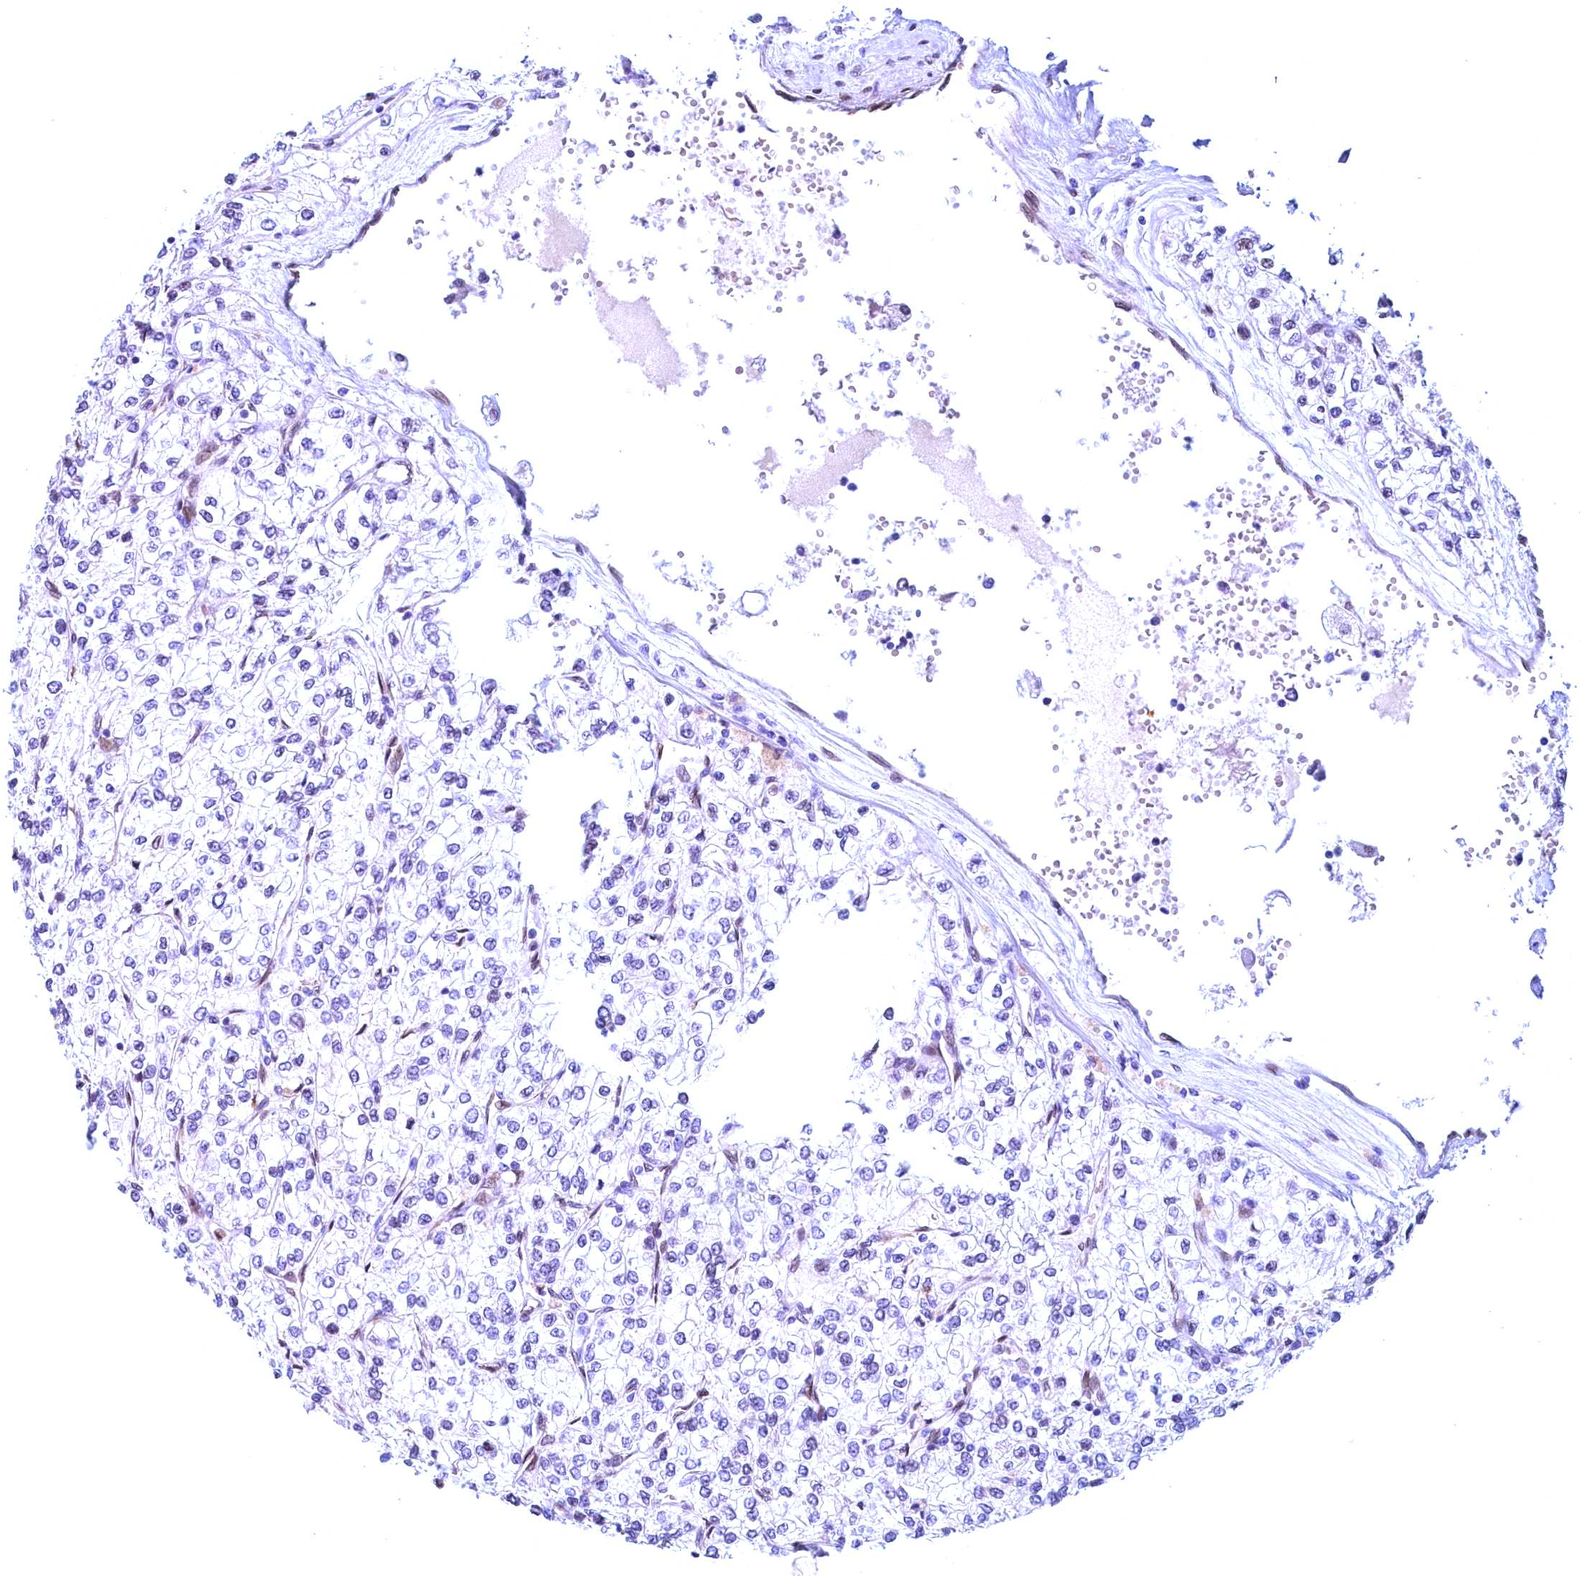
{"staining": {"intensity": "negative", "quantity": "none", "location": "none"}, "tissue": "renal cancer", "cell_type": "Tumor cells", "image_type": "cancer", "snomed": [{"axis": "morphology", "description": "Adenocarcinoma, NOS"}, {"axis": "topography", "description": "Kidney"}], "caption": "Tumor cells show no significant protein positivity in renal cancer.", "gene": "GPSM1", "patient": {"sex": "male", "age": 80}}